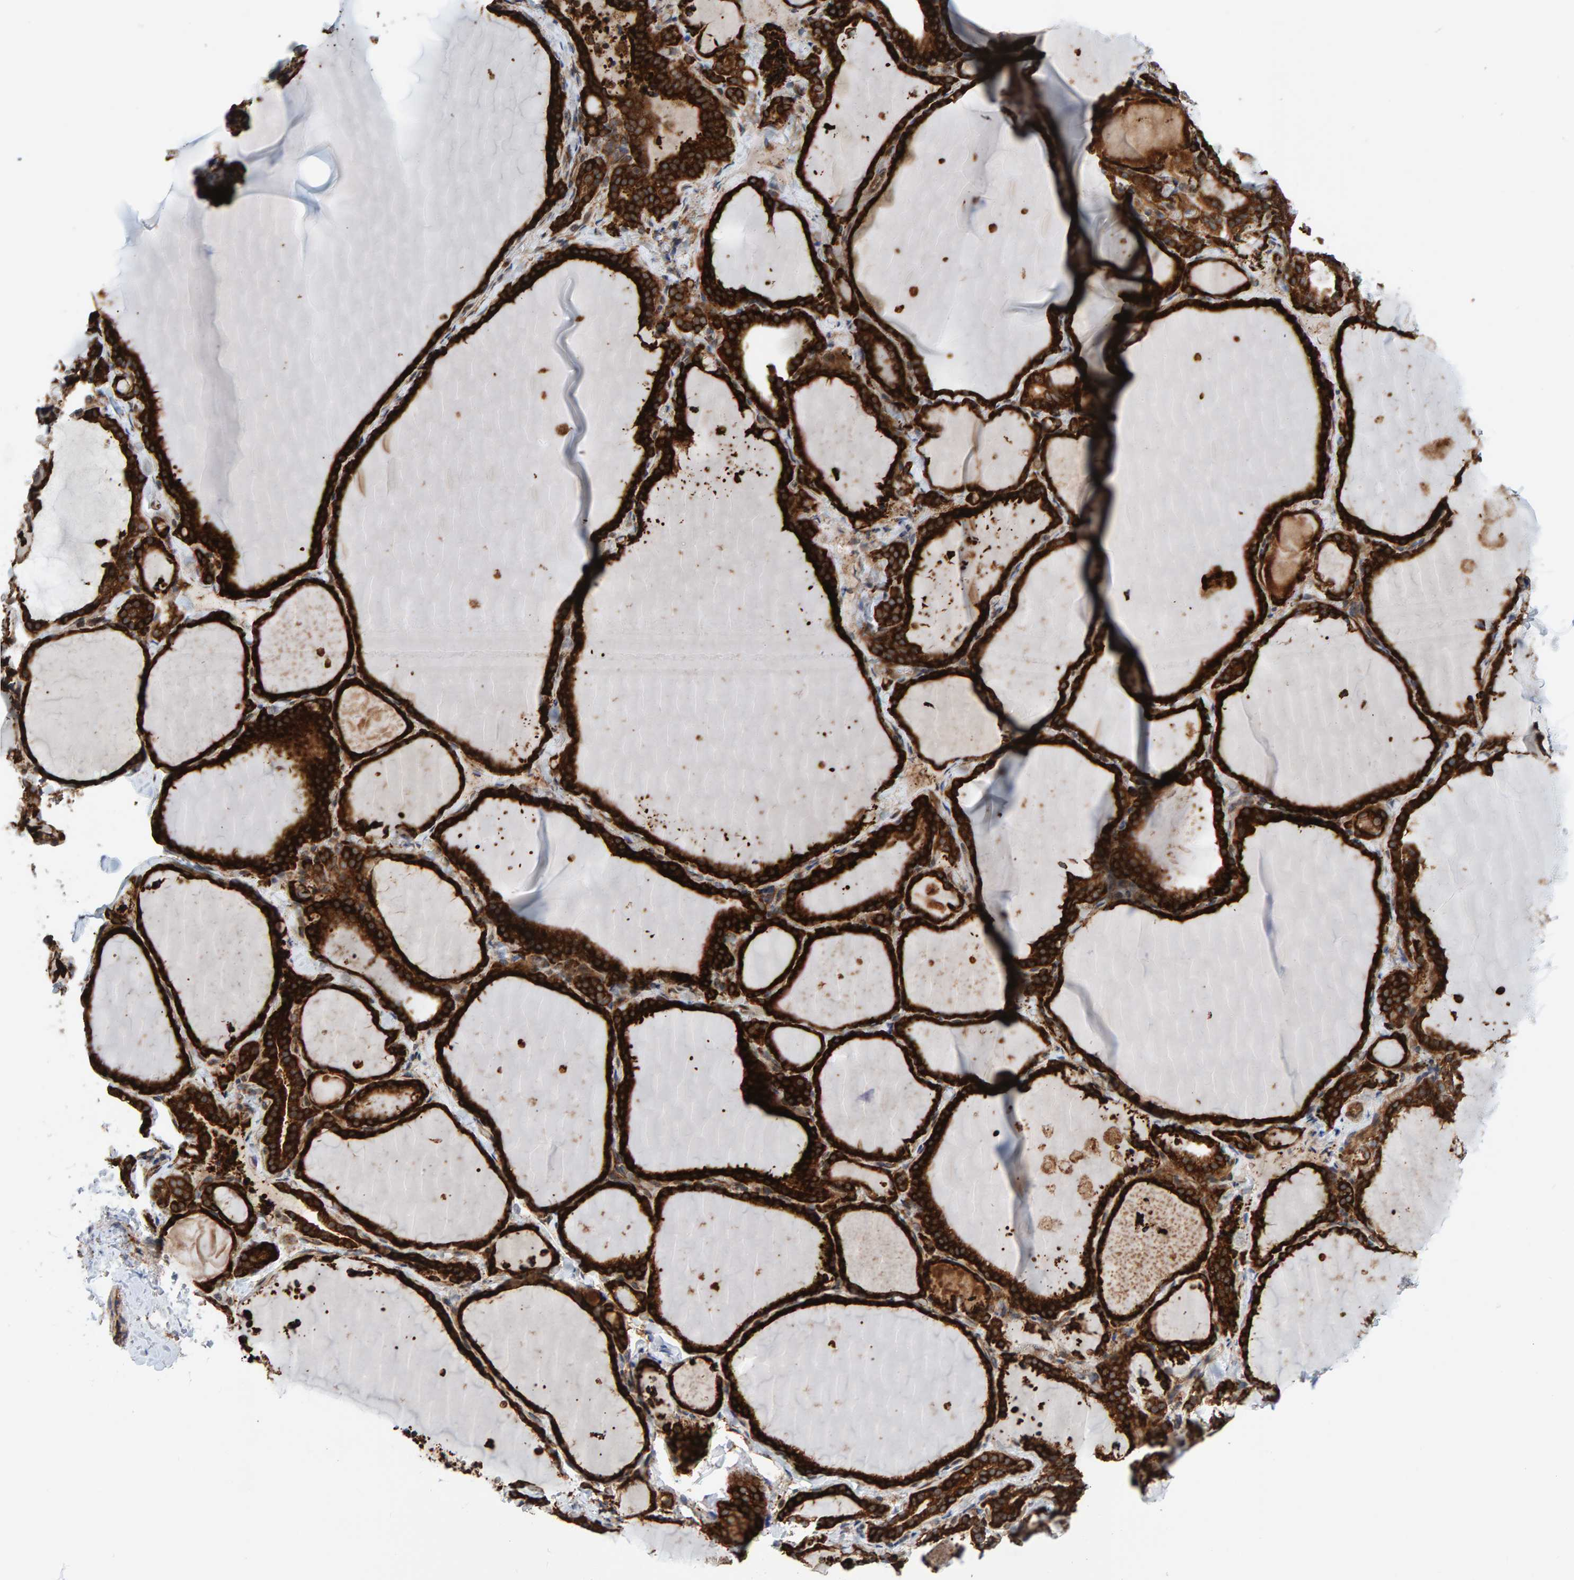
{"staining": {"intensity": "strong", "quantity": ">75%", "location": "cytoplasmic/membranous"}, "tissue": "thyroid gland", "cell_type": "Glandular cells", "image_type": "normal", "snomed": [{"axis": "morphology", "description": "Normal tissue, NOS"}, {"axis": "topography", "description": "Thyroid gland"}], "caption": "Immunohistochemistry of benign human thyroid gland reveals high levels of strong cytoplasmic/membranous expression in about >75% of glandular cells.", "gene": "KIAA0753", "patient": {"sex": "female", "age": 22}}